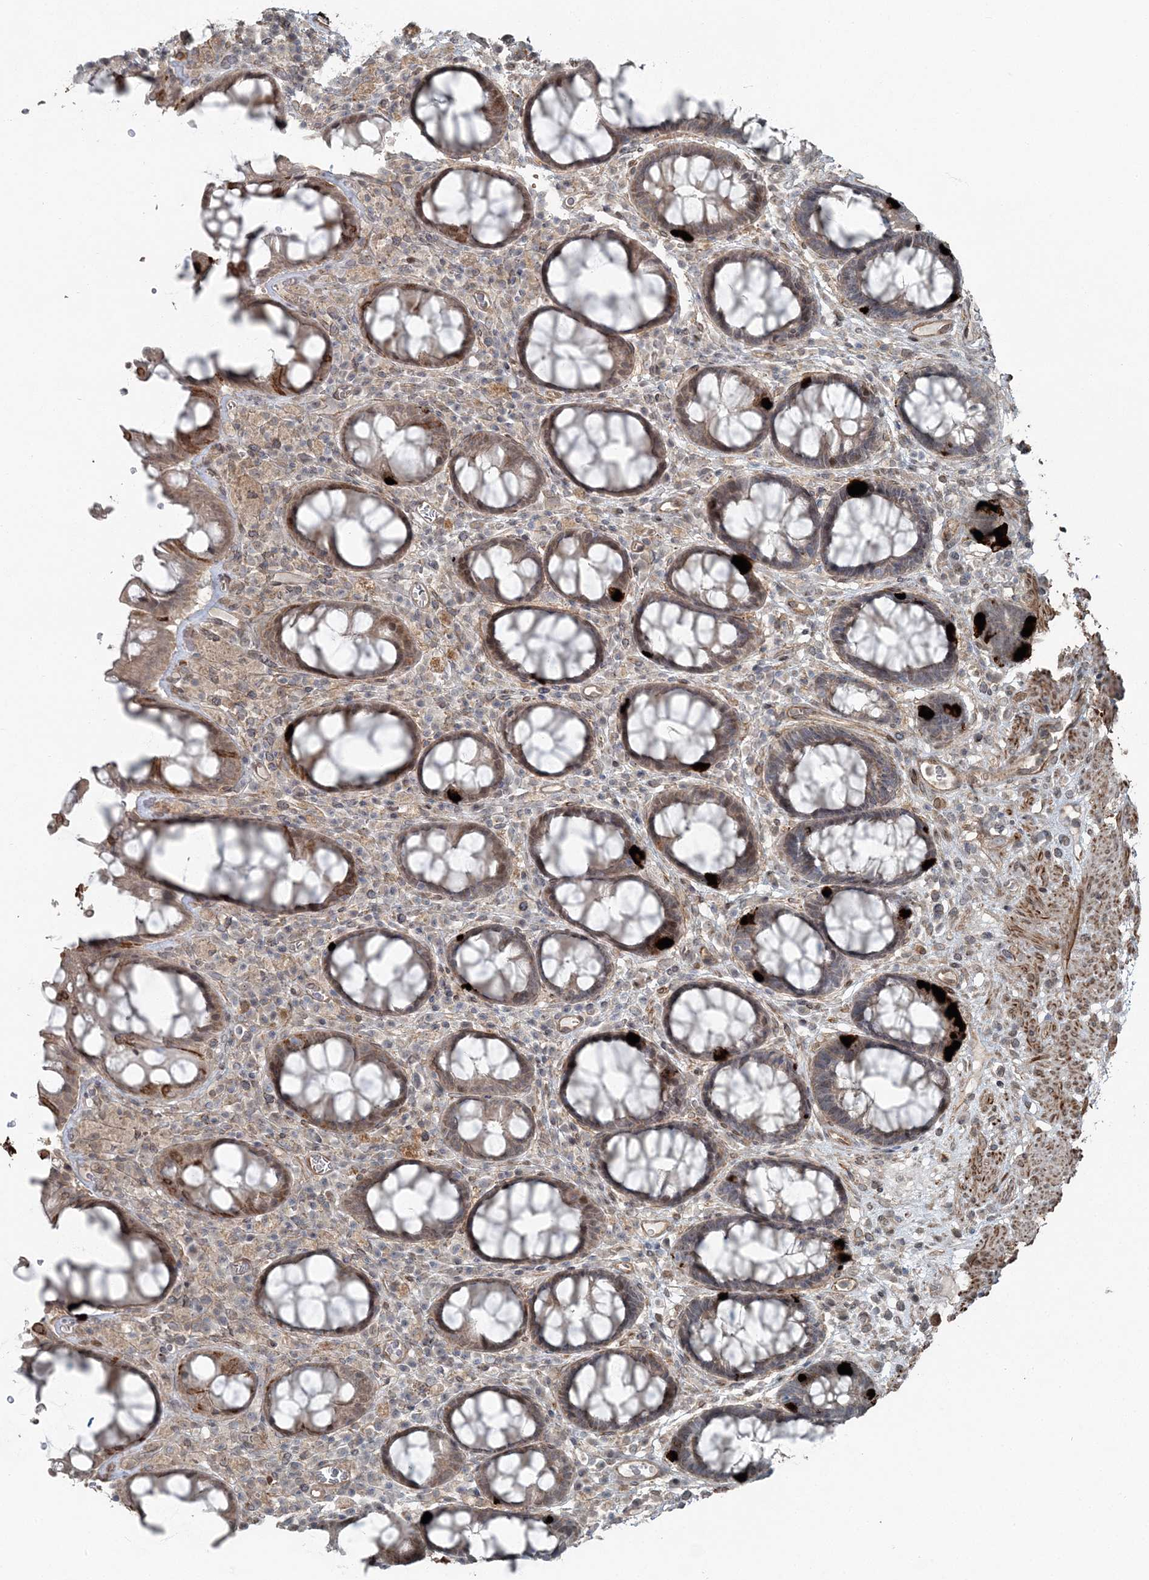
{"staining": {"intensity": "strong", "quantity": "<25%", "location": "cytoplasmic/membranous"}, "tissue": "rectum", "cell_type": "Glandular cells", "image_type": "normal", "snomed": [{"axis": "morphology", "description": "Normal tissue, NOS"}, {"axis": "topography", "description": "Rectum"}], "caption": "Immunohistochemistry micrograph of benign rectum: rectum stained using immunohistochemistry exhibits medium levels of strong protein expression localized specifically in the cytoplasmic/membranous of glandular cells, appearing as a cytoplasmic/membranous brown color.", "gene": "FBXL17", "patient": {"sex": "male", "age": 64}}